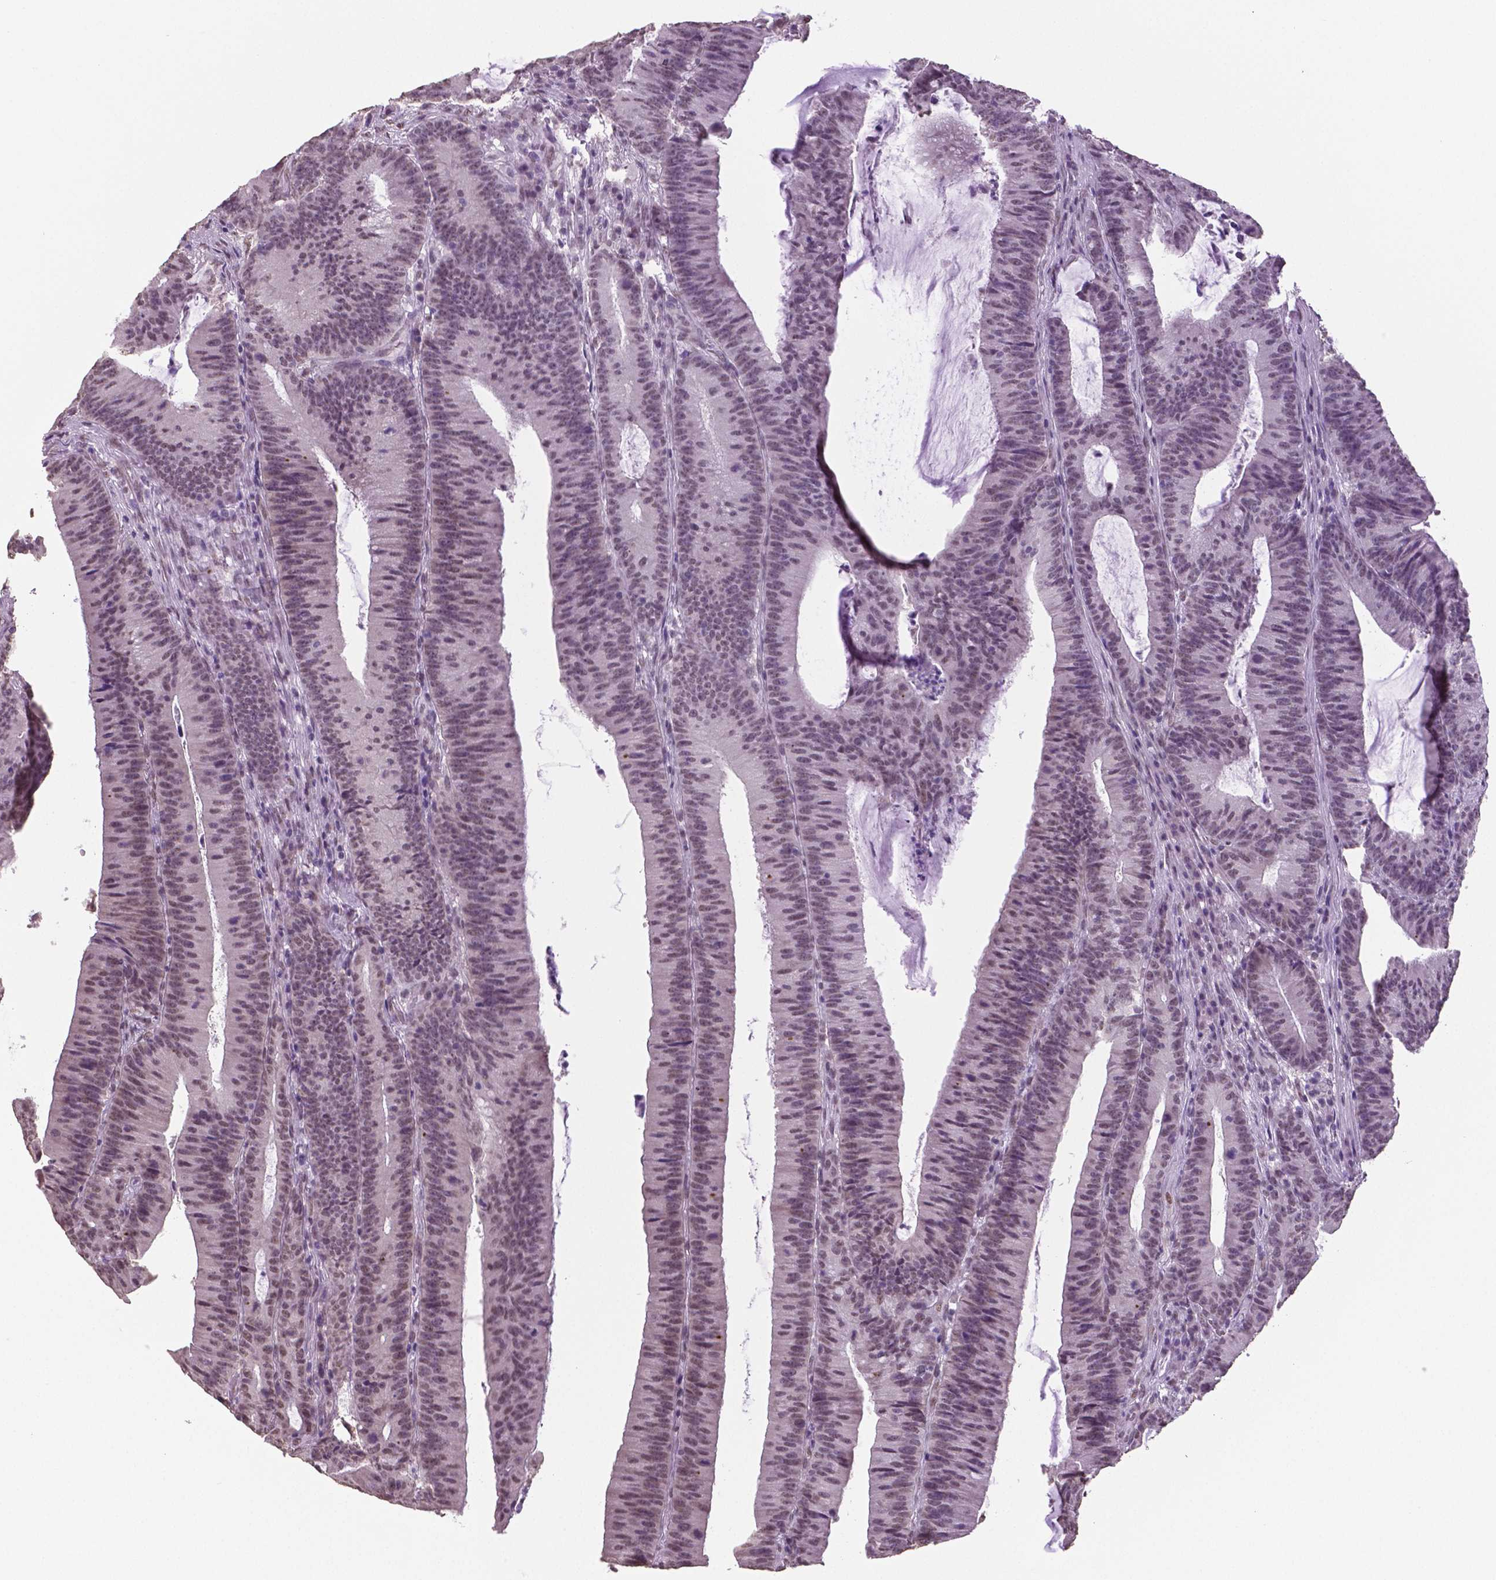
{"staining": {"intensity": "weak", "quantity": "<25%", "location": "nuclear"}, "tissue": "colorectal cancer", "cell_type": "Tumor cells", "image_type": "cancer", "snomed": [{"axis": "morphology", "description": "Adenocarcinoma, NOS"}, {"axis": "topography", "description": "Colon"}], "caption": "Adenocarcinoma (colorectal) was stained to show a protein in brown. There is no significant staining in tumor cells. (DAB immunohistochemistry visualized using brightfield microscopy, high magnification).", "gene": "IGF2BP1", "patient": {"sex": "female", "age": 78}}